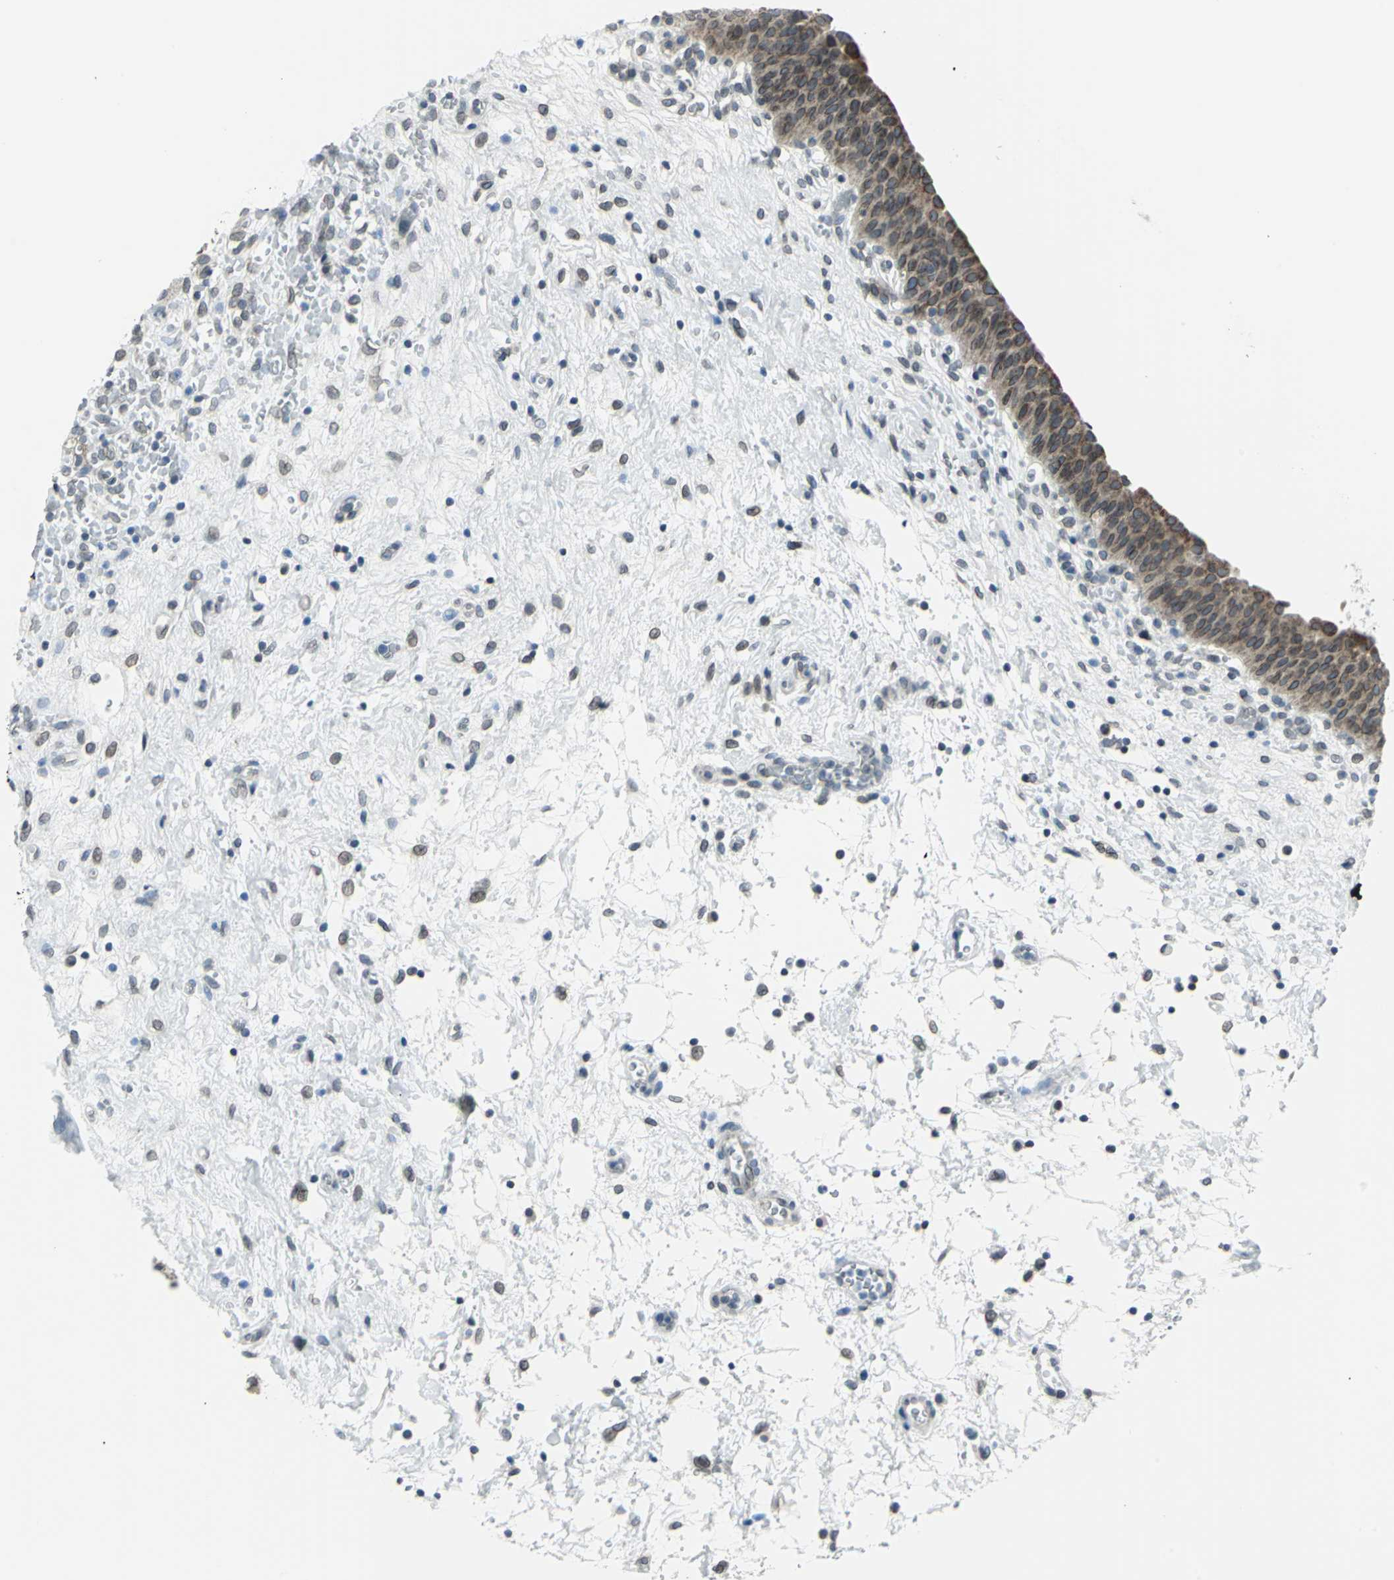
{"staining": {"intensity": "moderate", "quantity": ">75%", "location": "cytoplasmic/membranous,nuclear"}, "tissue": "urinary bladder", "cell_type": "Urothelial cells", "image_type": "normal", "snomed": [{"axis": "morphology", "description": "Normal tissue, NOS"}, {"axis": "morphology", "description": "Dysplasia, NOS"}, {"axis": "topography", "description": "Urinary bladder"}], "caption": "Protein expression by immunohistochemistry displays moderate cytoplasmic/membranous,nuclear expression in approximately >75% of urothelial cells in normal urinary bladder. The staining is performed using DAB brown chromogen to label protein expression. The nuclei are counter-stained blue using hematoxylin.", "gene": "SNUPN", "patient": {"sex": "male", "age": 35}}